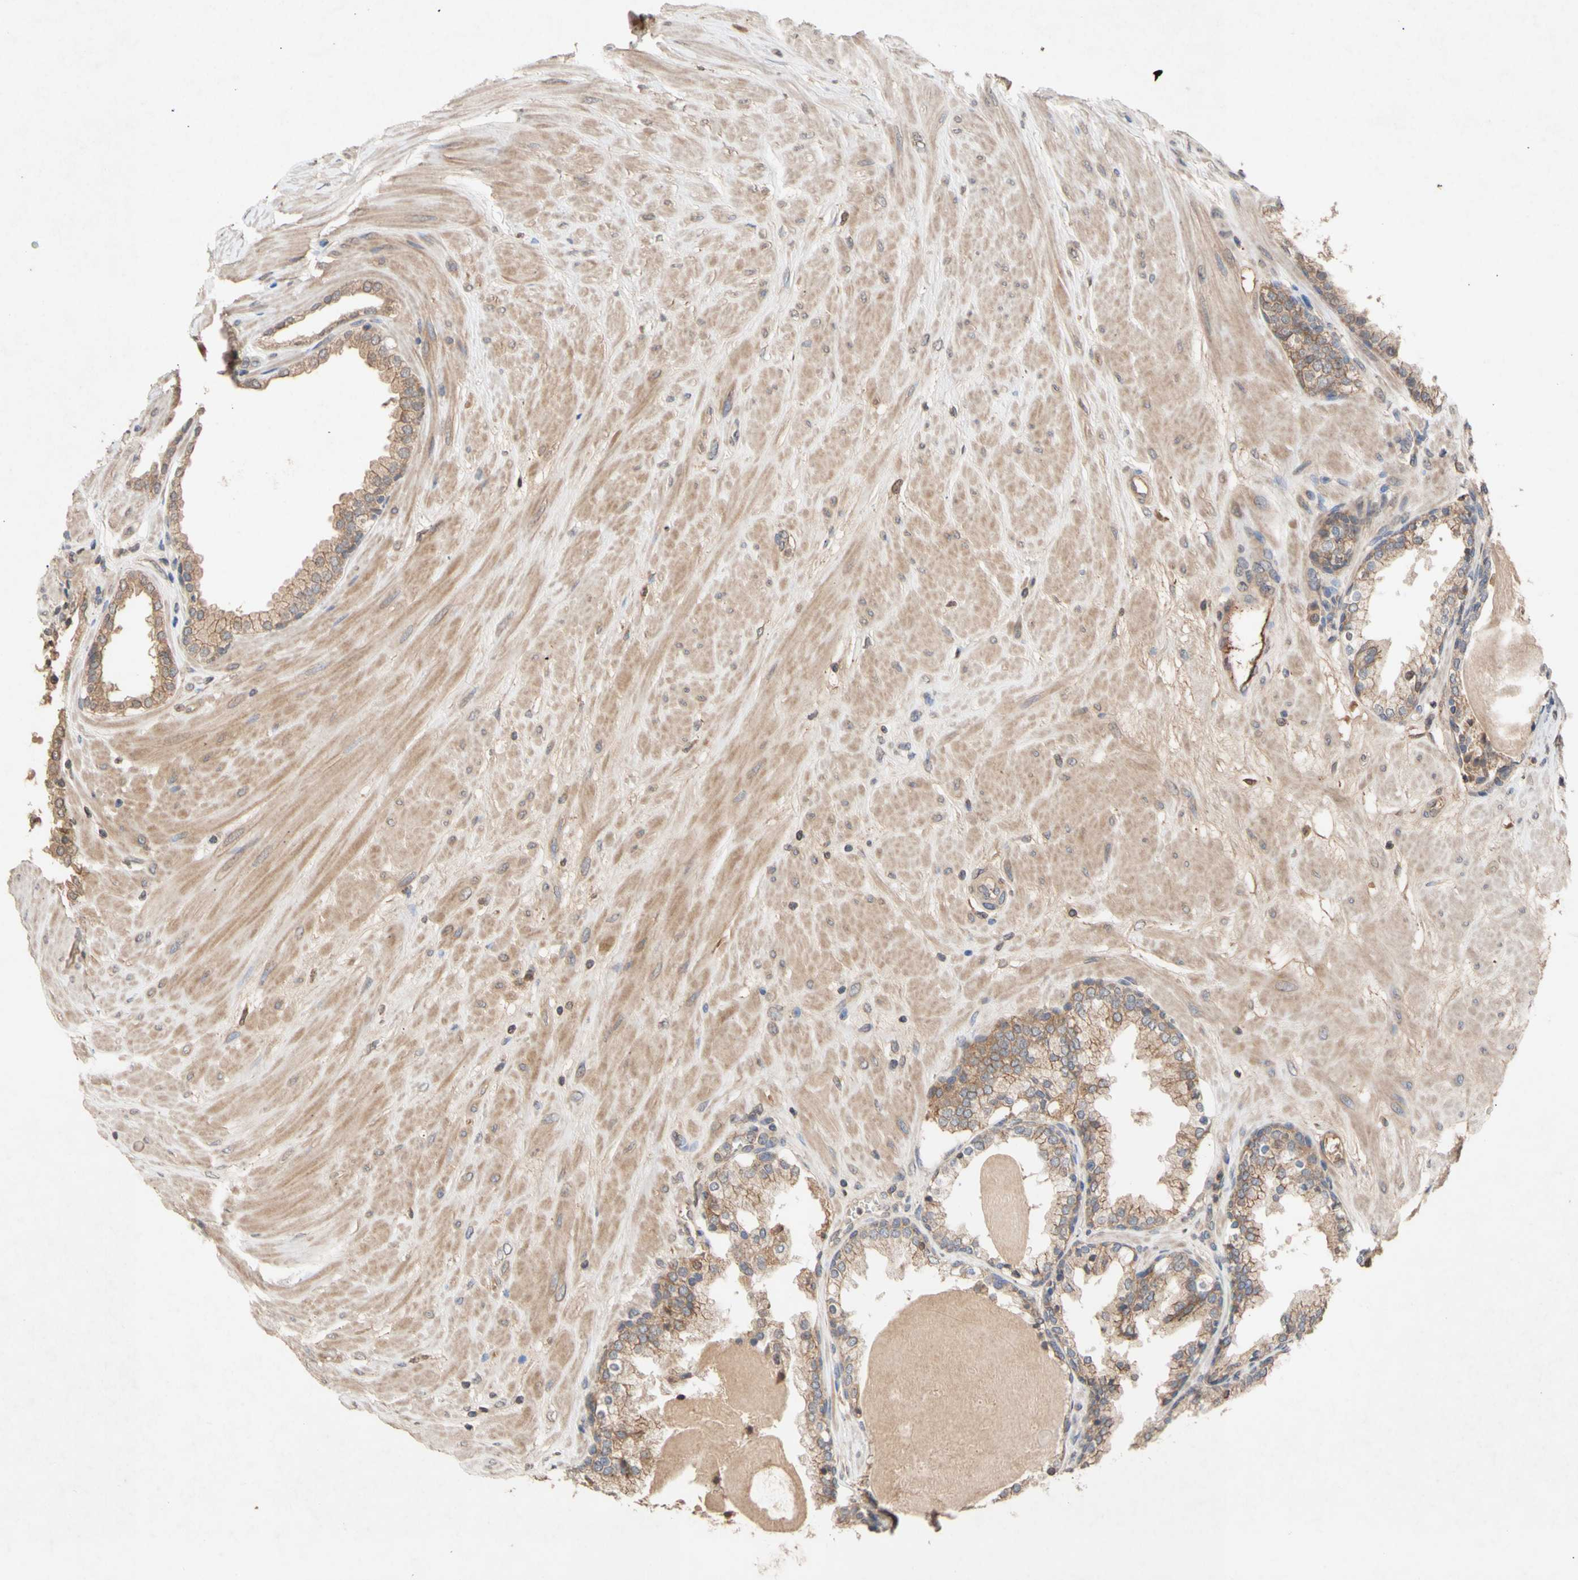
{"staining": {"intensity": "moderate", "quantity": "25%-75%", "location": "cytoplasmic/membranous"}, "tissue": "prostate", "cell_type": "Glandular cells", "image_type": "normal", "snomed": [{"axis": "morphology", "description": "Normal tissue, NOS"}, {"axis": "topography", "description": "Prostate"}], "caption": "This micrograph shows immunohistochemistry (IHC) staining of normal human prostate, with medium moderate cytoplasmic/membranous staining in about 25%-75% of glandular cells.", "gene": "NECTIN3", "patient": {"sex": "male", "age": 51}}